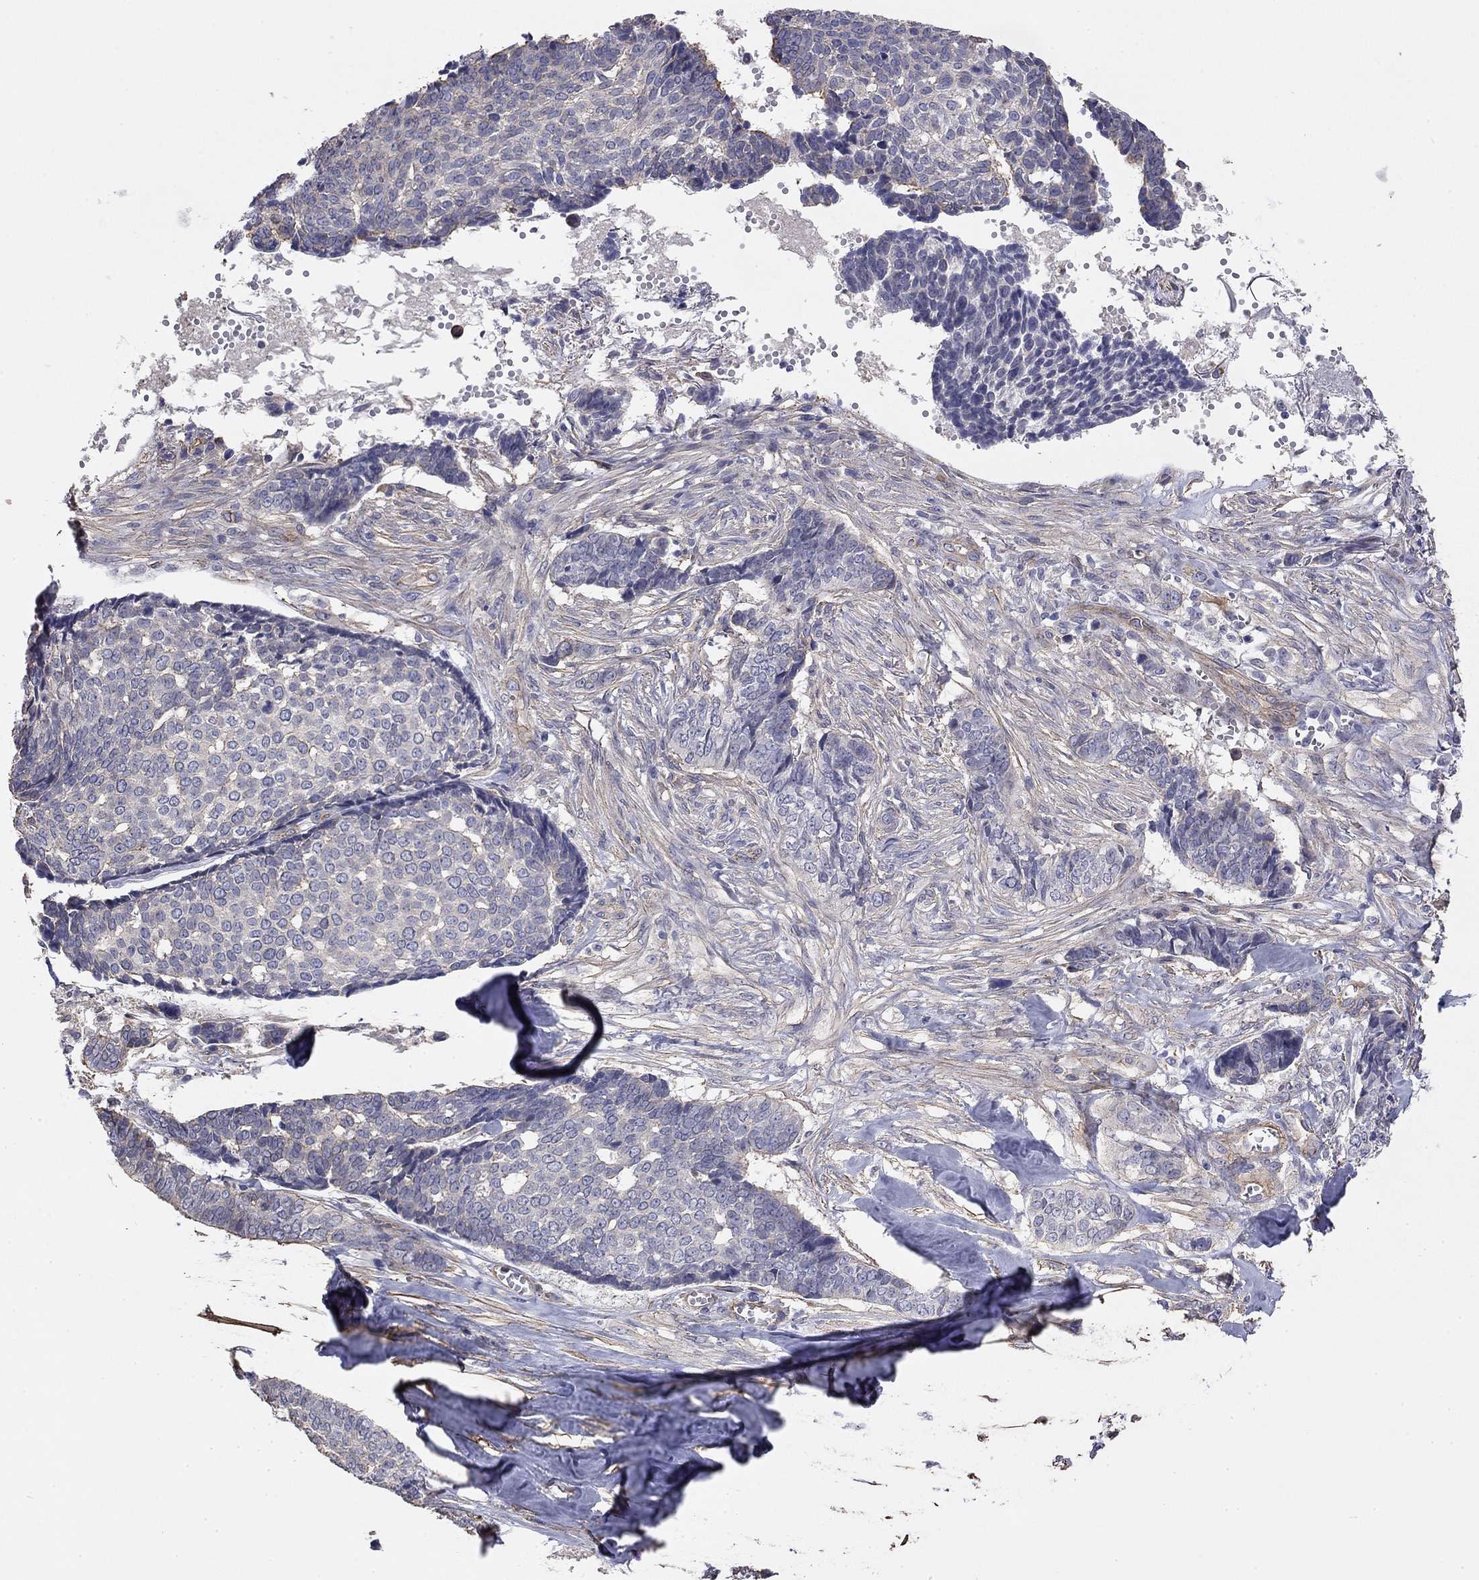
{"staining": {"intensity": "negative", "quantity": "none", "location": "none"}, "tissue": "skin cancer", "cell_type": "Tumor cells", "image_type": "cancer", "snomed": [{"axis": "morphology", "description": "Basal cell carcinoma"}, {"axis": "topography", "description": "Skin"}], "caption": "Tumor cells are negative for protein expression in human skin cancer.", "gene": "TCHH", "patient": {"sex": "male", "age": 86}}